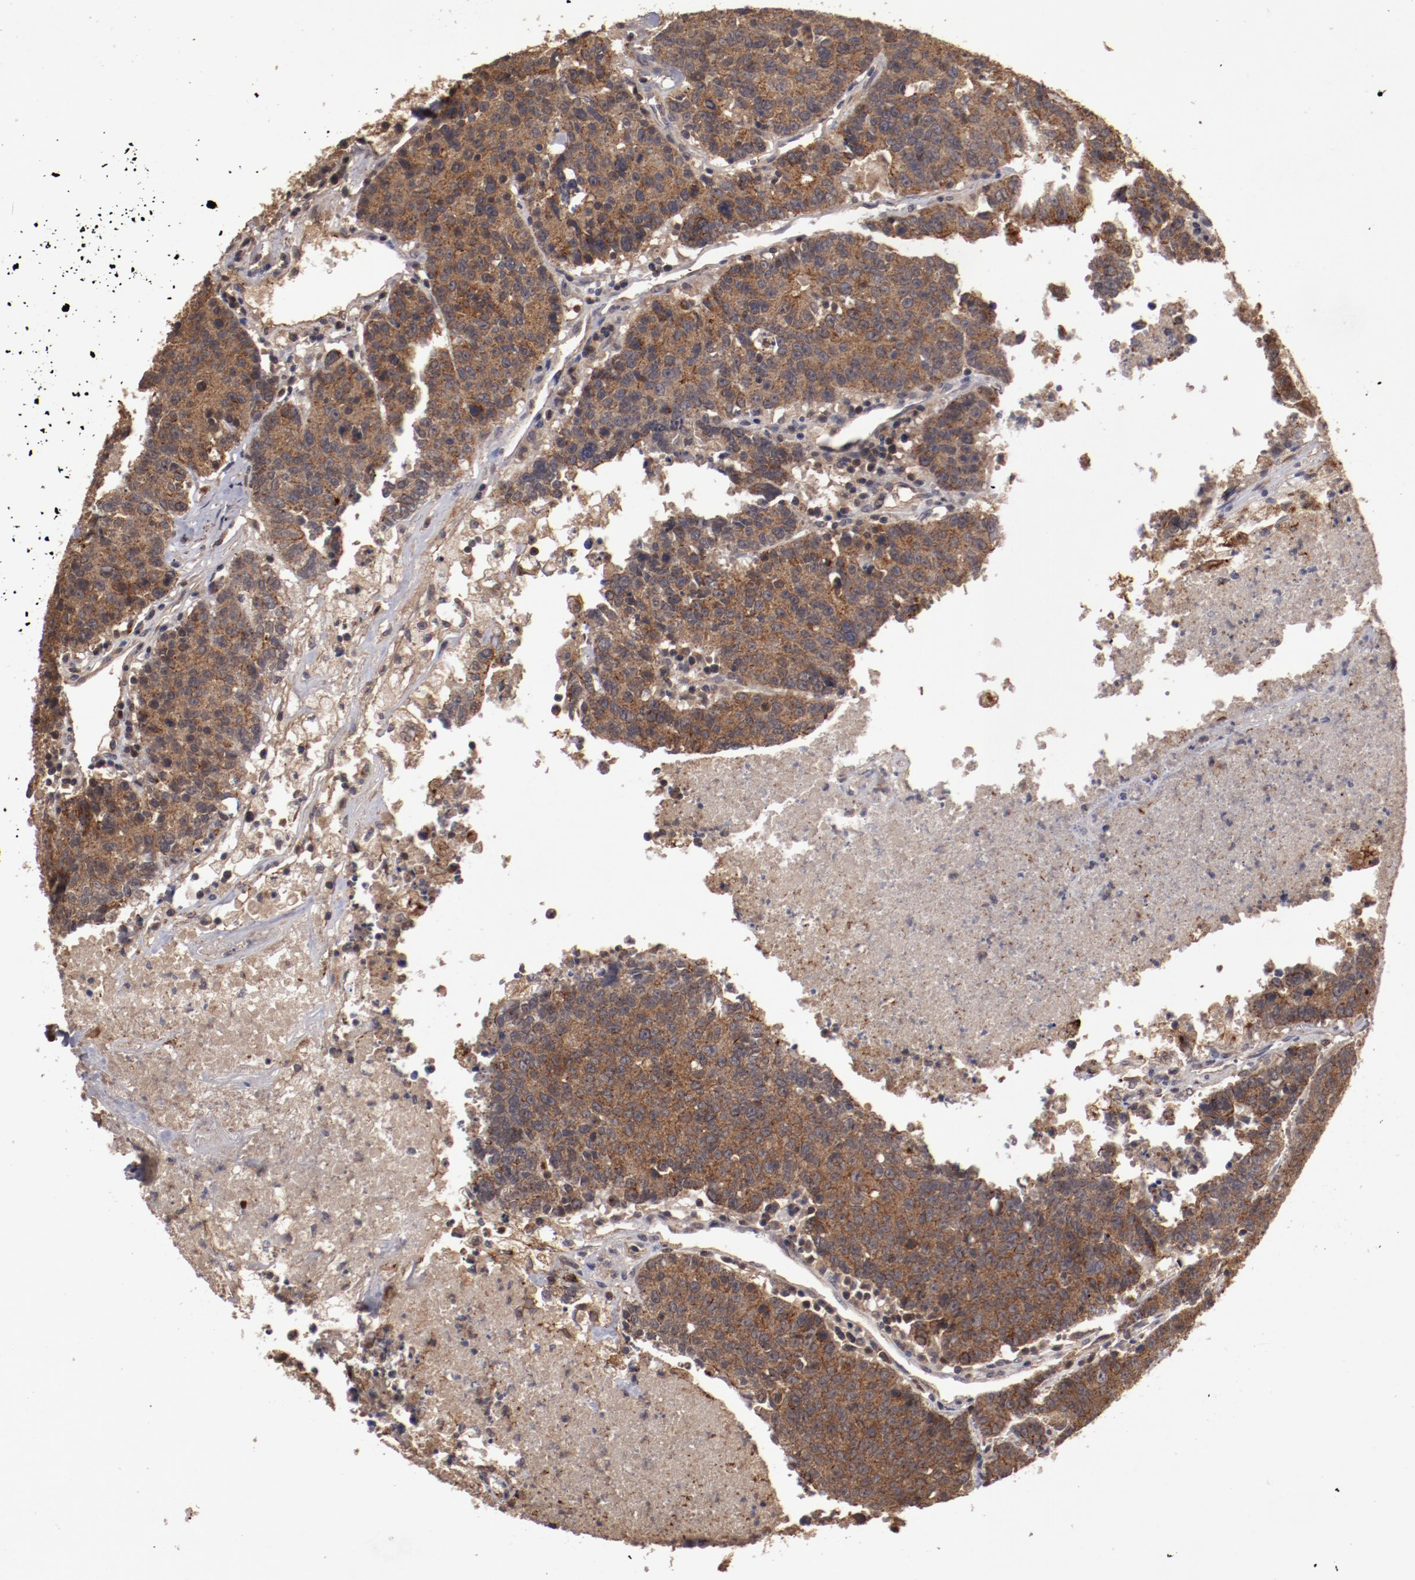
{"staining": {"intensity": "moderate", "quantity": ">75%", "location": "cytoplasmic/membranous"}, "tissue": "colorectal cancer", "cell_type": "Tumor cells", "image_type": "cancer", "snomed": [{"axis": "morphology", "description": "Adenocarcinoma, NOS"}, {"axis": "topography", "description": "Colon"}], "caption": "Tumor cells exhibit medium levels of moderate cytoplasmic/membranous expression in approximately >75% of cells in colorectal cancer (adenocarcinoma).", "gene": "RPS6KA6", "patient": {"sex": "female", "age": 53}}